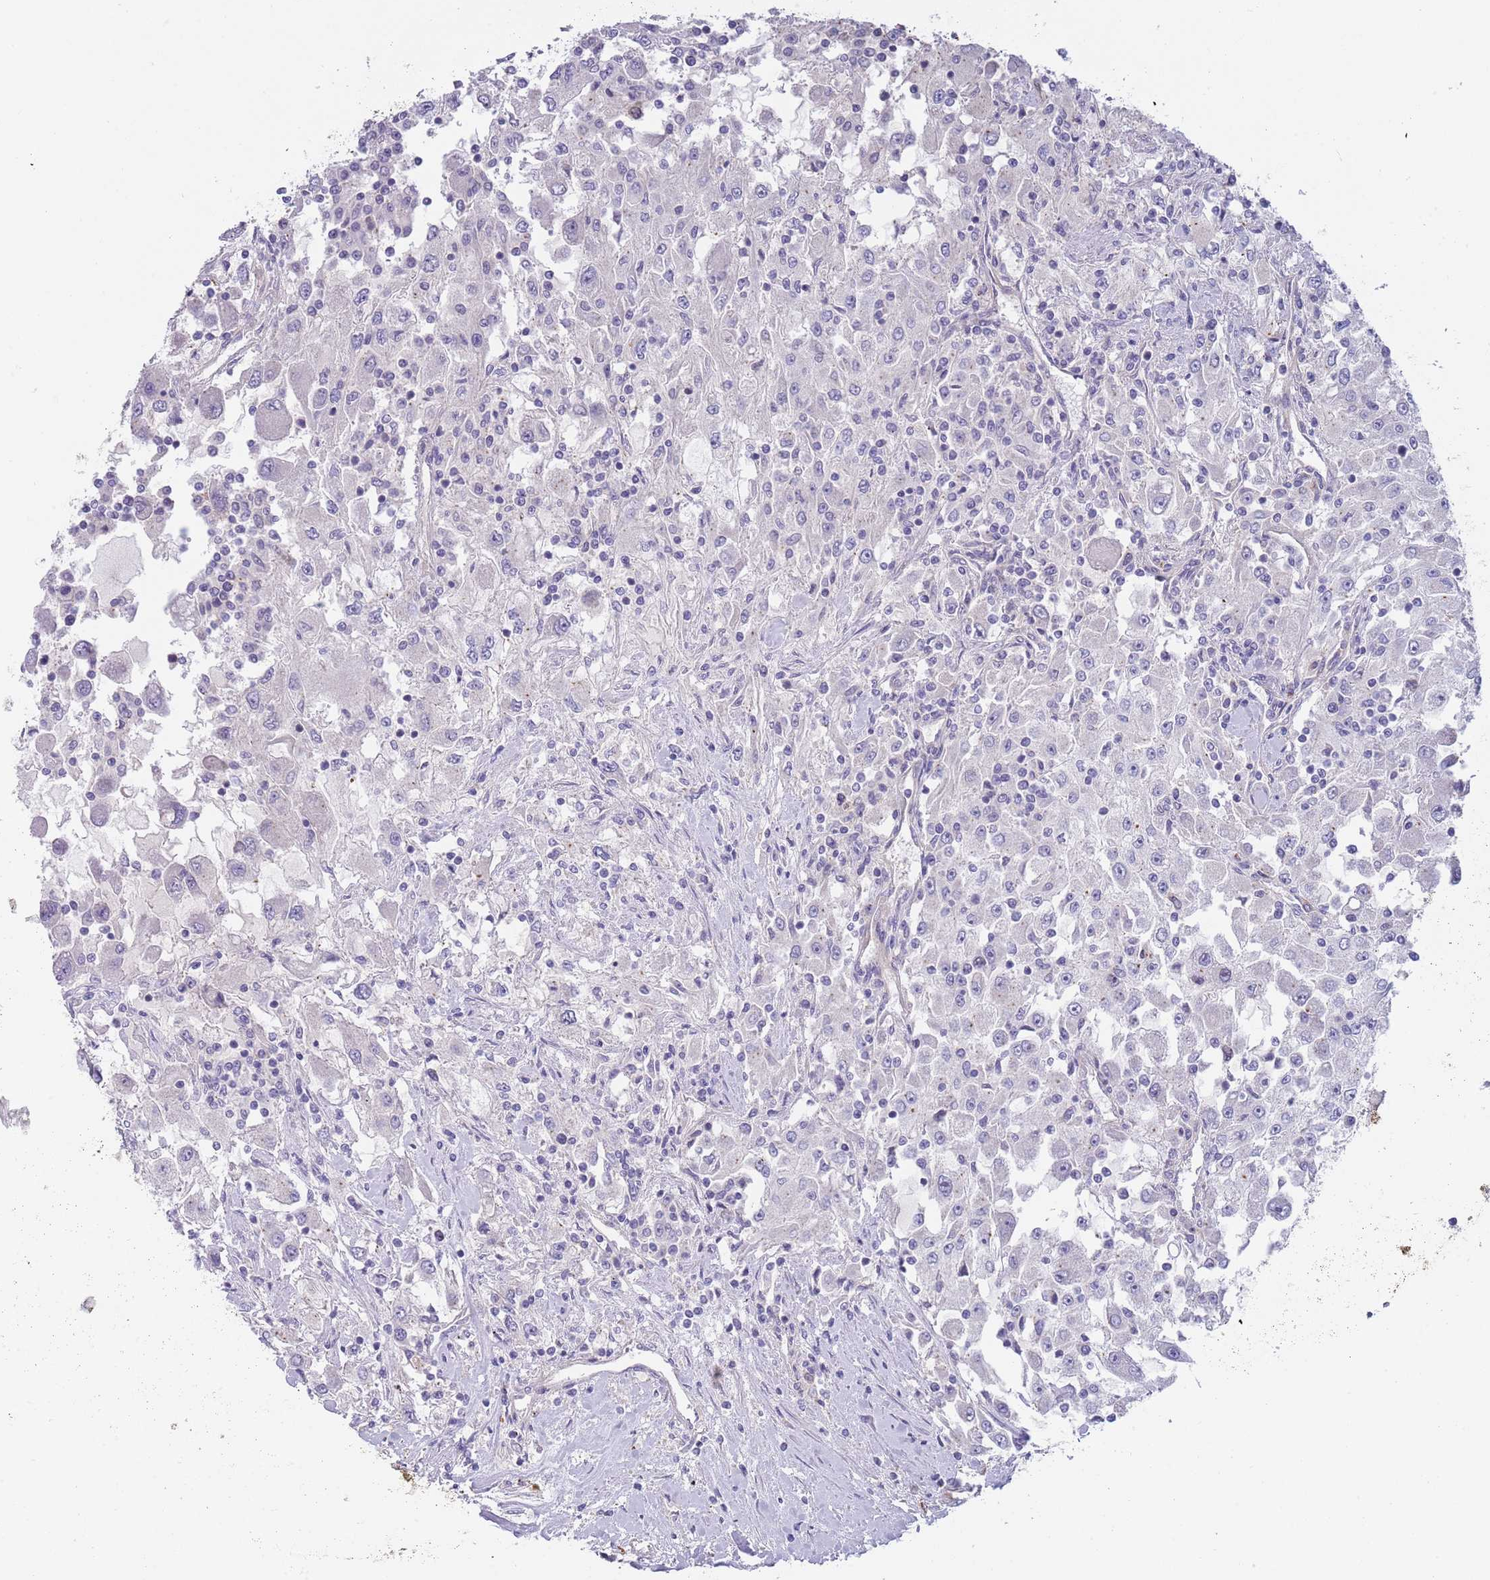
{"staining": {"intensity": "negative", "quantity": "none", "location": "none"}, "tissue": "renal cancer", "cell_type": "Tumor cells", "image_type": "cancer", "snomed": [{"axis": "morphology", "description": "Adenocarcinoma, NOS"}, {"axis": "topography", "description": "Kidney"}], "caption": "High power microscopy photomicrograph of an immunohistochemistry histopathology image of renal cancer (adenocarcinoma), revealing no significant staining in tumor cells. (Immunohistochemistry, brightfield microscopy, high magnification).", "gene": "PIMREG", "patient": {"sex": "female", "age": 67}}